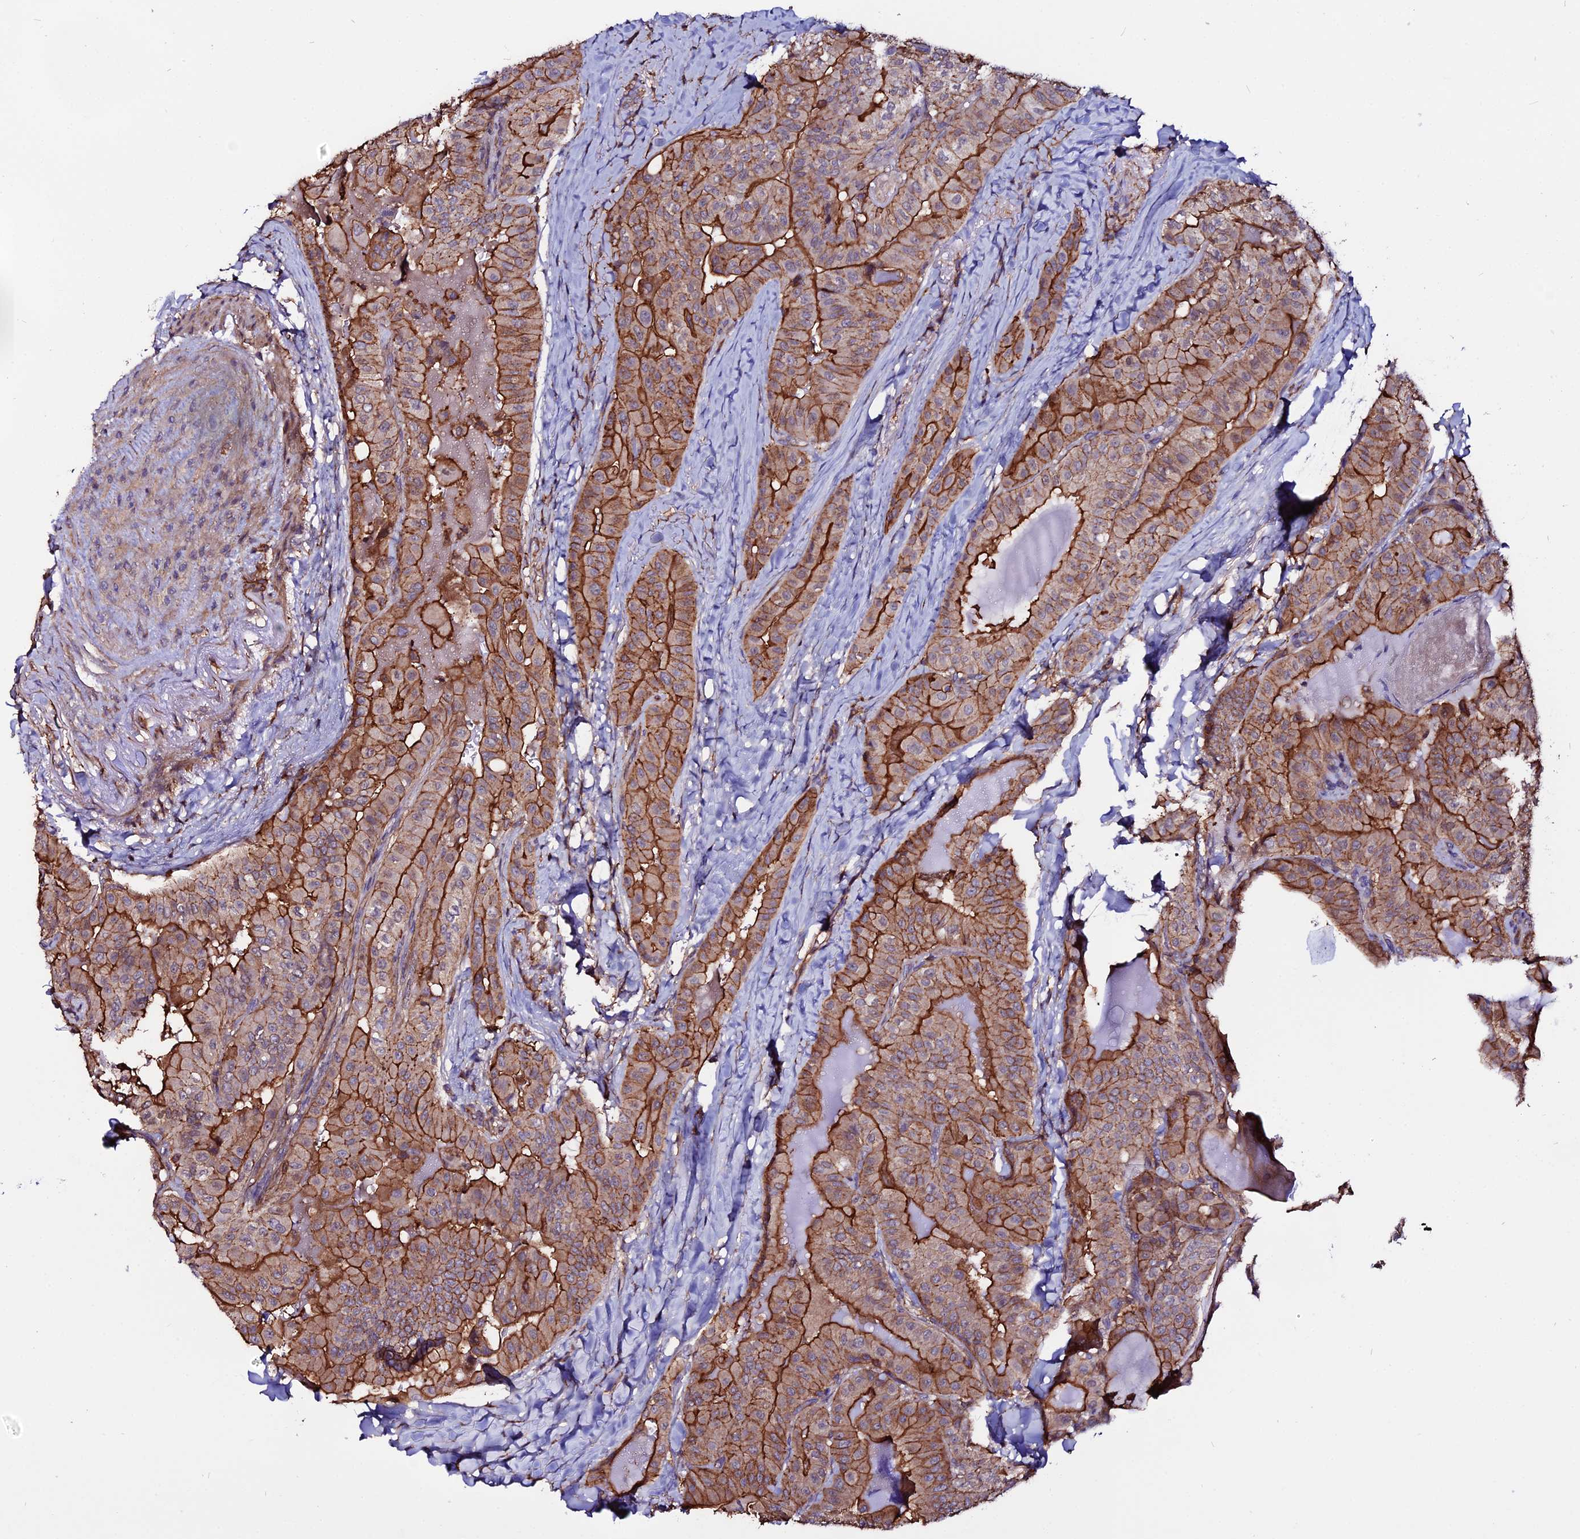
{"staining": {"intensity": "moderate", "quantity": ">75%", "location": "cytoplasmic/membranous"}, "tissue": "thyroid cancer", "cell_type": "Tumor cells", "image_type": "cancer", "snomed": [{"axis": "morphology", "description": "Papillary adenocarcinoma, NOS"}, {"axis": "topography", "description": "Thyroid gland"}], "caption": "An image of papillary adenocarcinoma (thyroid) stained for a protein shows moderate cytoplasmic/membranous brown staining in tumor cells.", "gene": "USP17L15", "patient": {"sex": "female", "age": 68}}